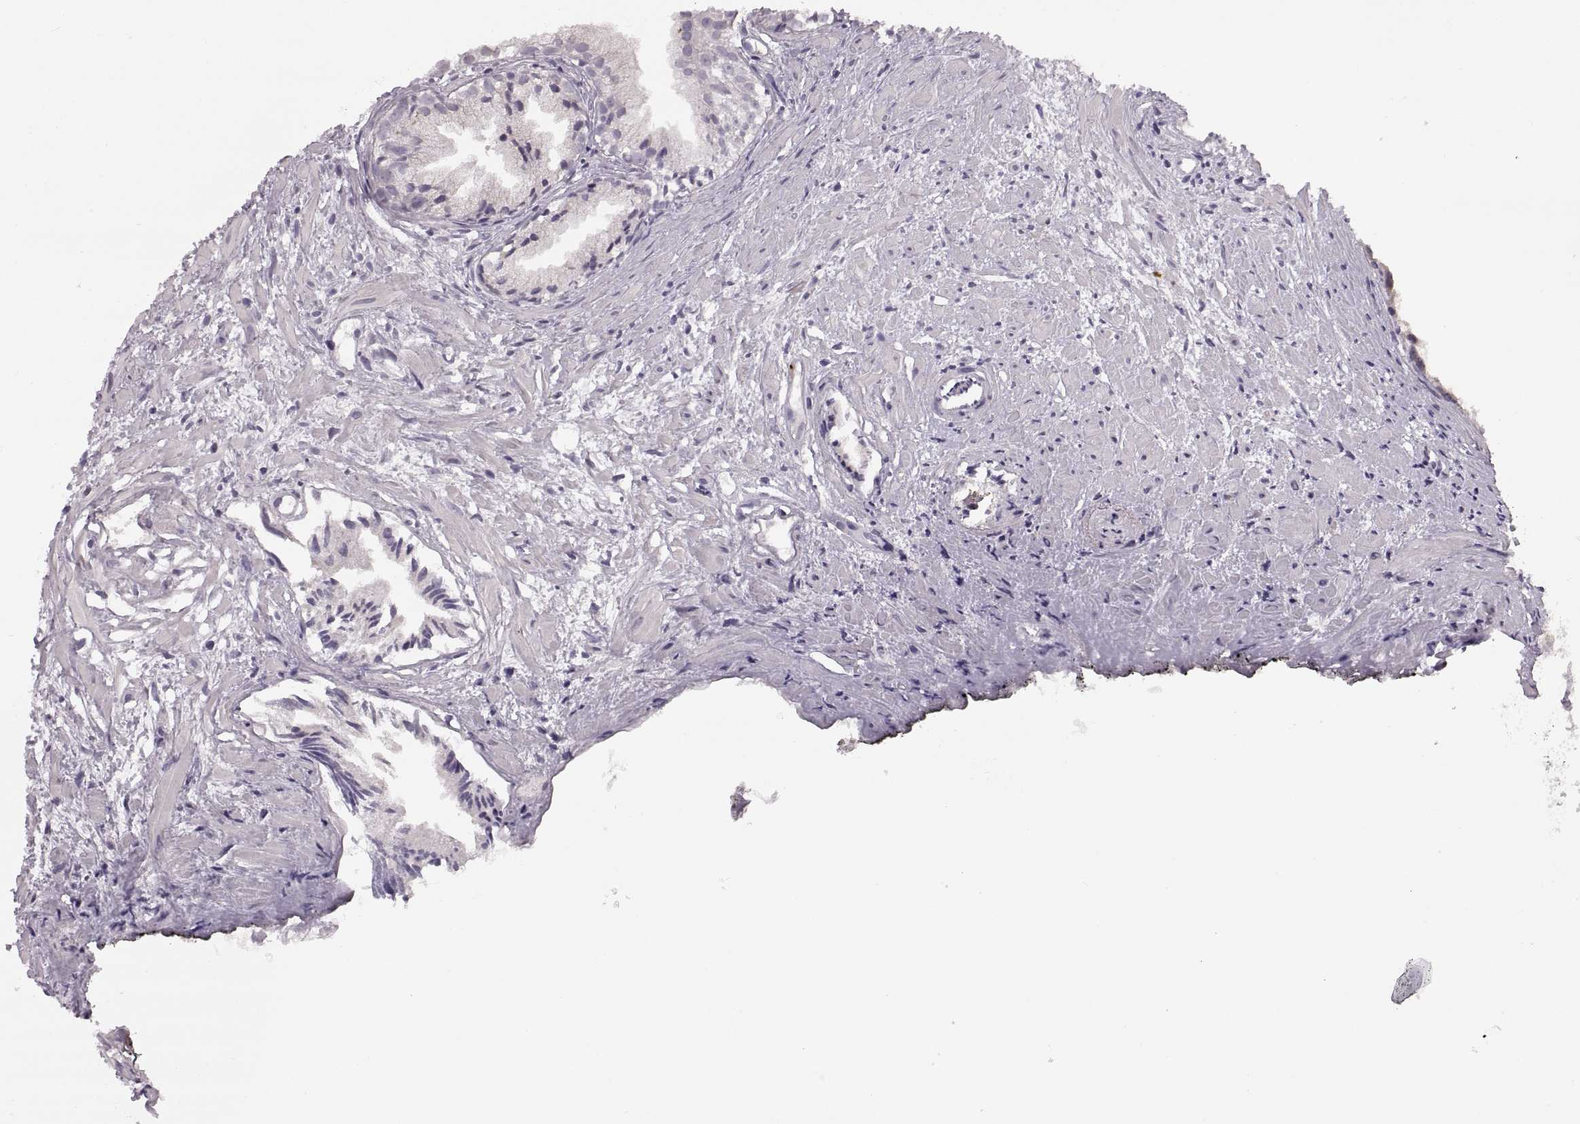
{"staining": {"intensity": "negative", "quantity": "none", "location": "none"}, "tissue": "prostate cancer", "cell_type": "Tumor cells", "image_type": "cancer", "snomed": [{"axis": "morphology", "description": "Adenocarcinoma, High grade"}, {"axis": "topography", "description": "Prostate"}], "caption": "This is an immunohistochemistry micrograph of prostate cancer (high-grade adenocarcinoma). There is no expression in tumor cells.", "gene": "ADH6", "patient": {"sex": "male", "age": 79}}